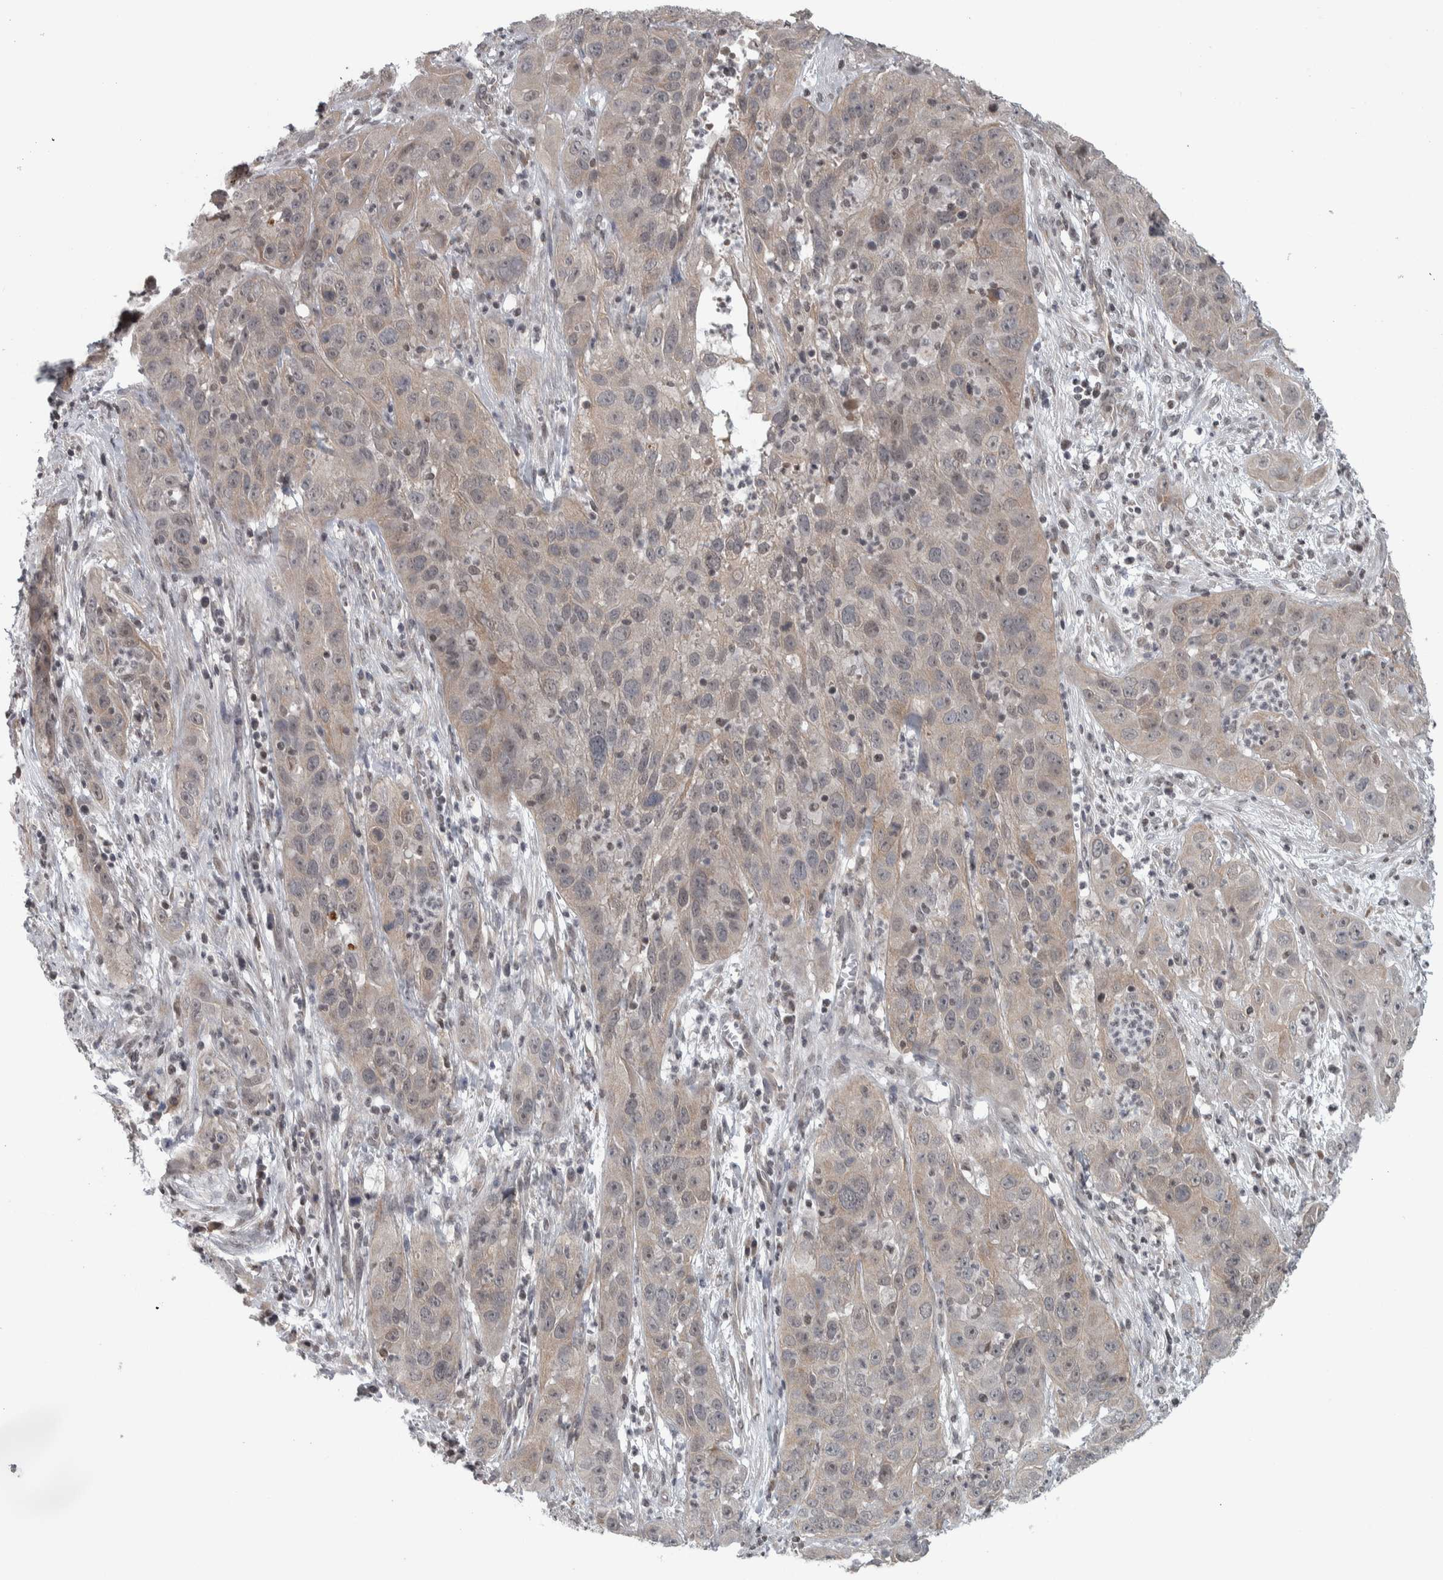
{"staining": {"intensity": "weak", "quantity": "<25%", "location": "cytoplasmic/membranous,nuclear"}, "tissue": "cervical cancer", "cell_type": "Tumor cells", "image_type": "cancer", "snomed": [{"axis": "morphology", "description": "Squamous cell carcinoma, NOS"}, {"axis": "topography", "description": "Cervix"}], "caption": "This is an IHC histopathology image of cervical cancer. There is no positivity in tumor cells.", "gene": "CWC27", "patient": {"sex": "female", "age": 32}}